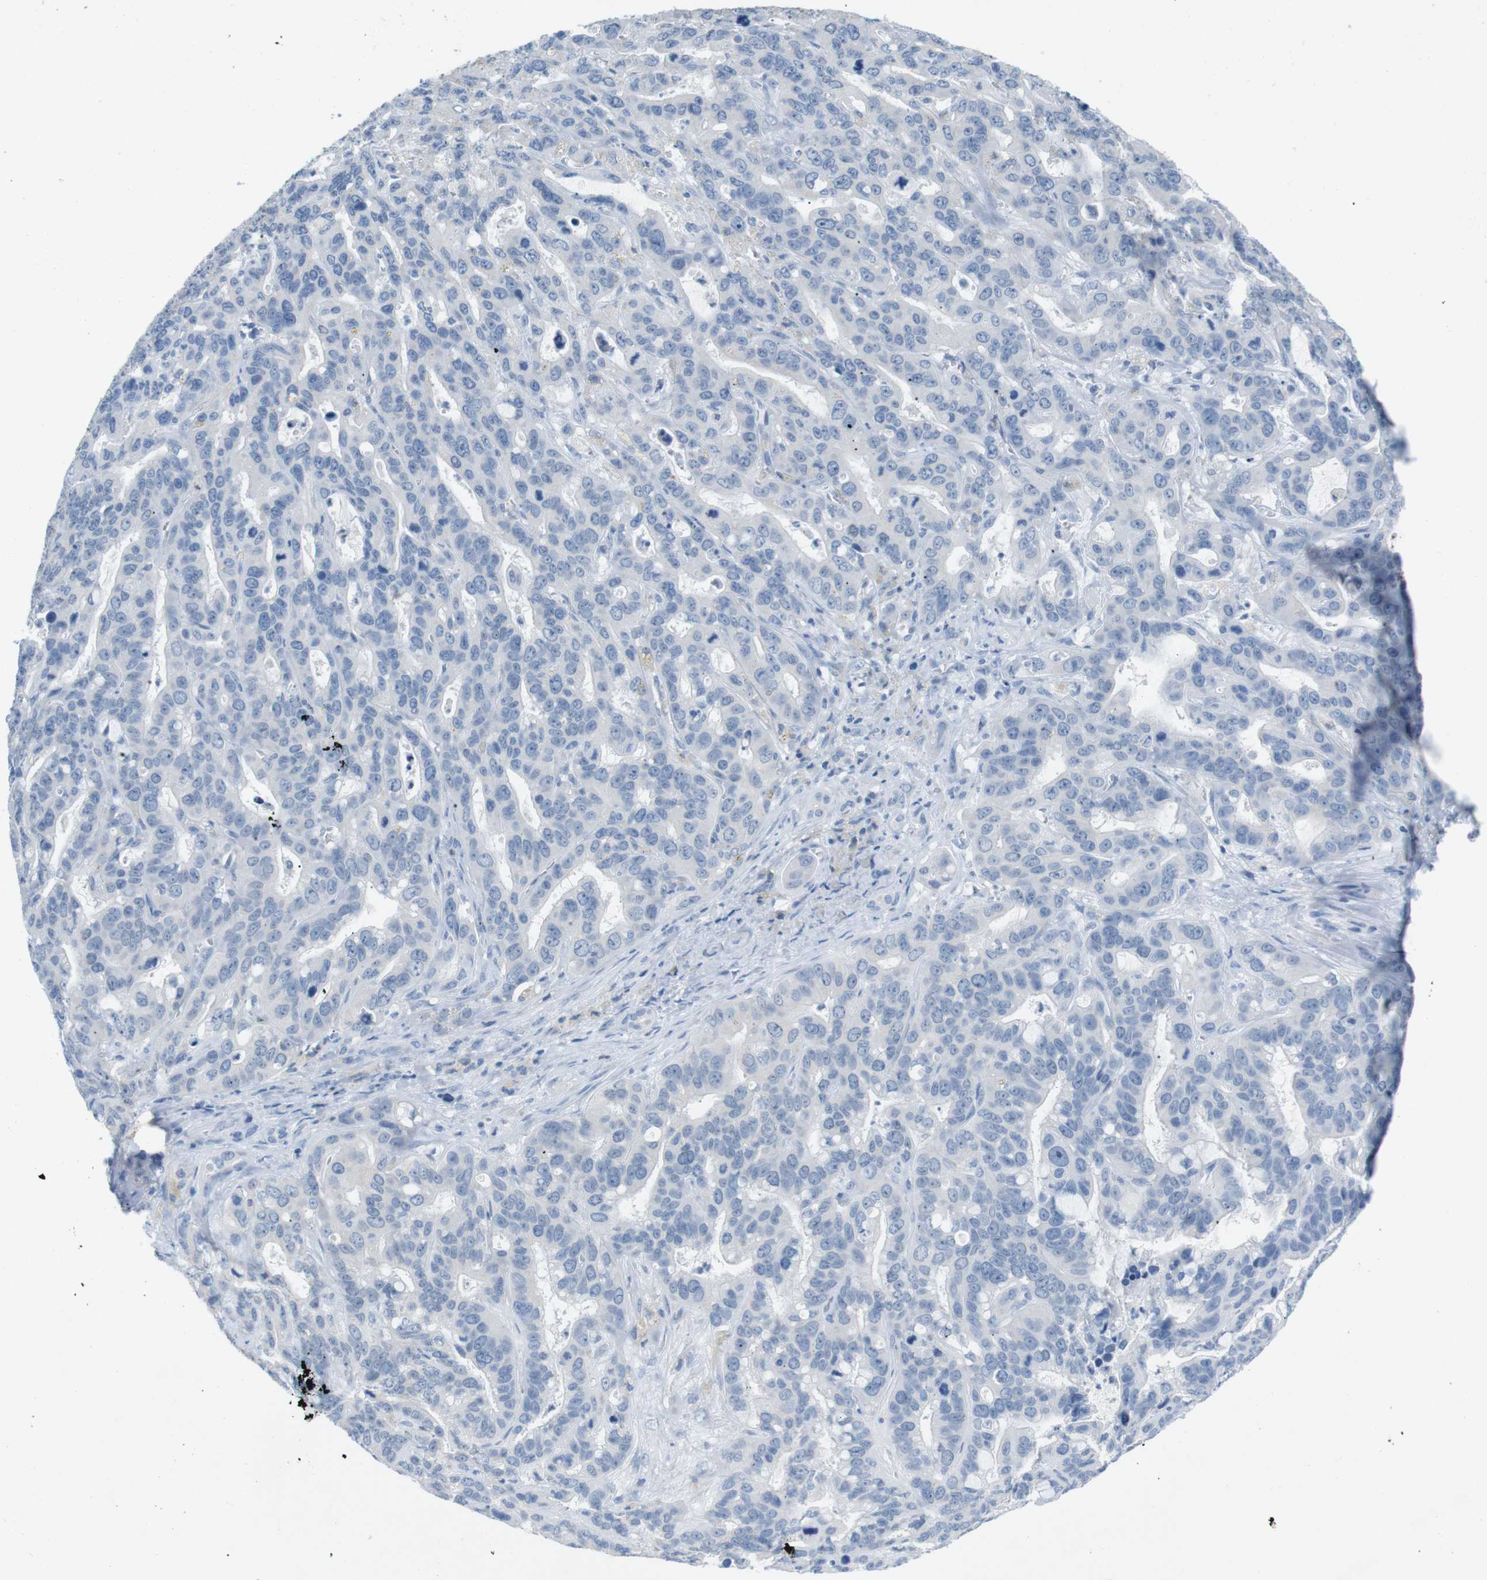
{"staining": {"intensity": "negative", "quantity": "none", "location": "none"}, "tissue": "liver cancer", "cell_type": "Tumor cells", "image_type": "cancer", "snomed": [{"axis": "morphology", "description": "Cholangiocarcinoma"}, {"axis": "topography", "description": "Liver"}], "caption": "There is no significant positivity in tumor cells of liver cancer (cholangiocarcinoma). (Stains: DAB IHC with hematoxylin counter stain, Microscopy: brightfield microscopy at high magnification).", "gene": "SALL4", "patient": {"sex": "female", "age": 65}}